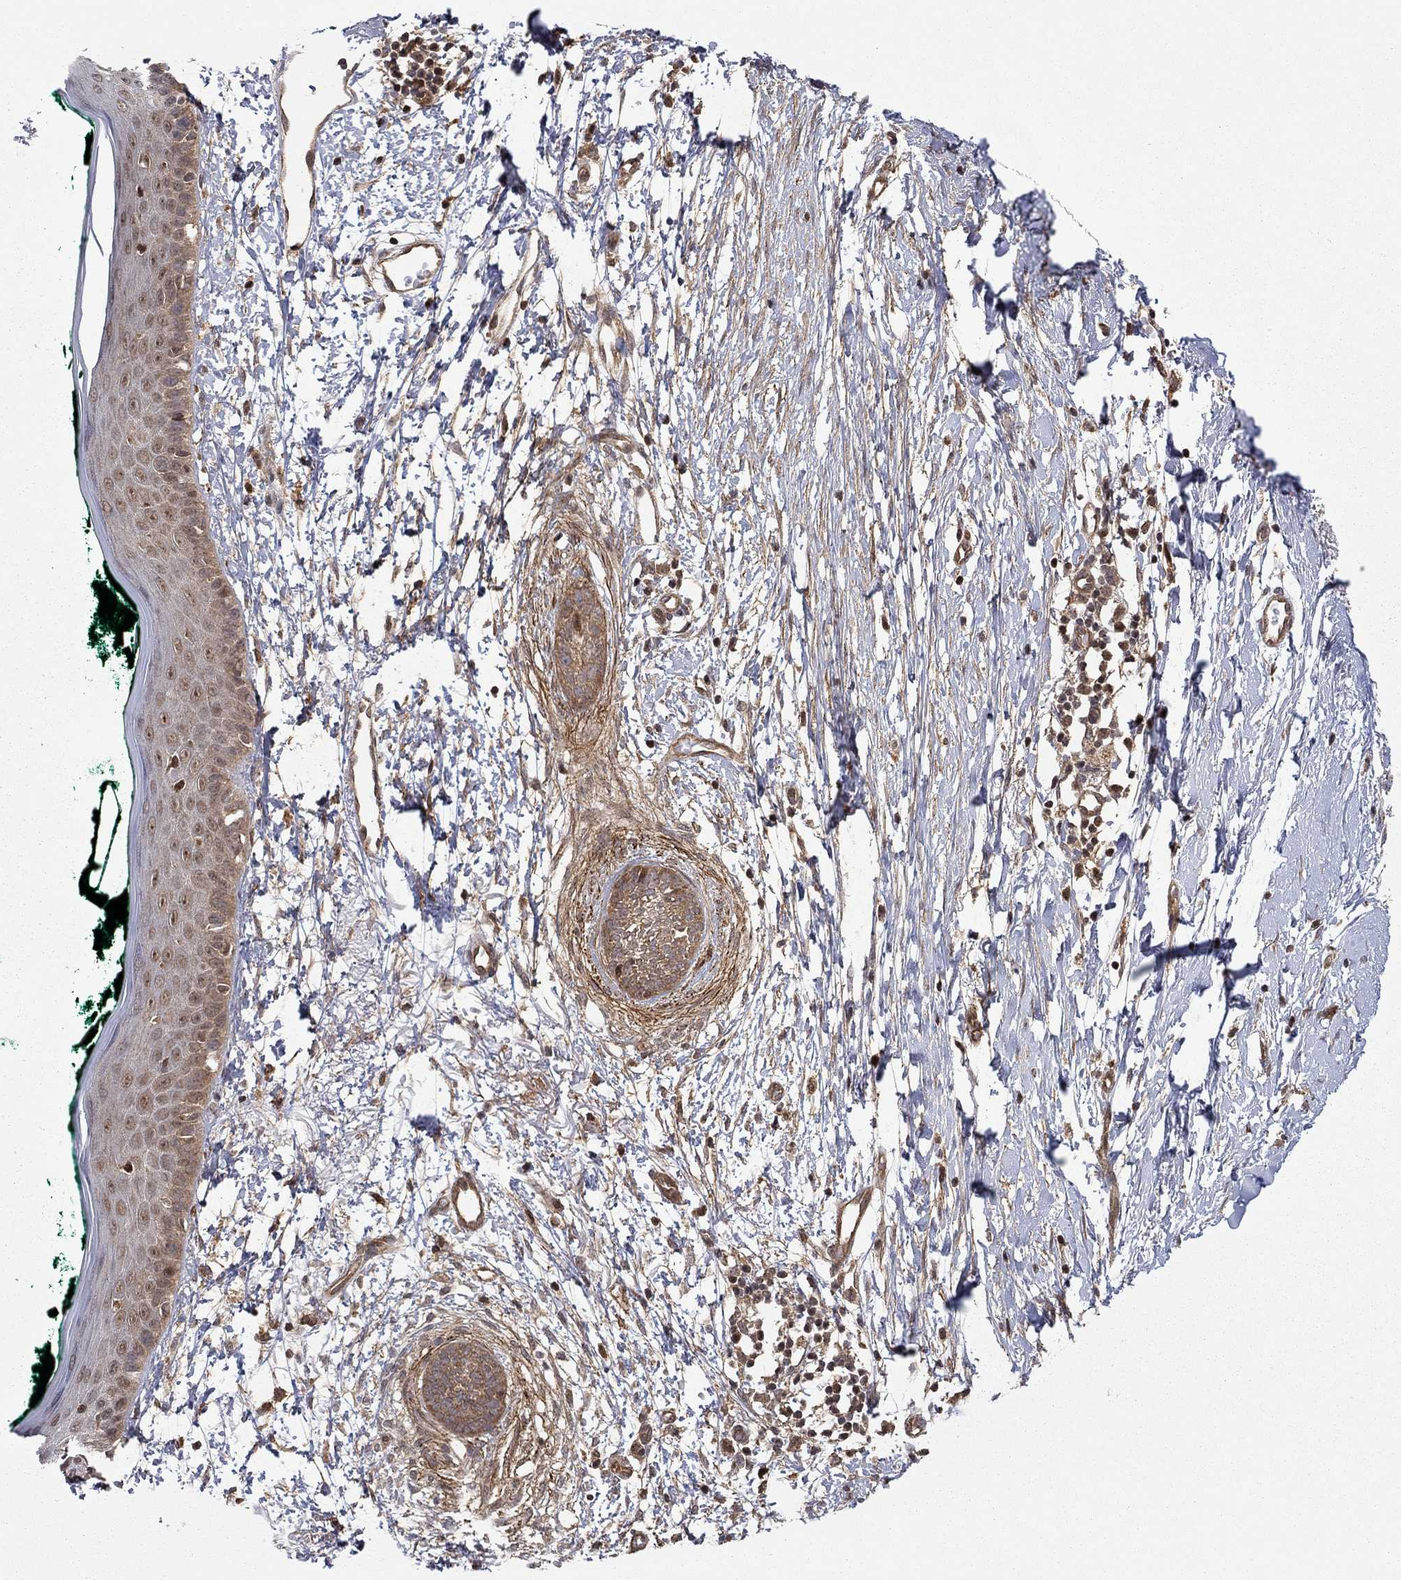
{"staining": {"intensity": "moderate", "quantity": ">75%", "location": "cytoplasmic/membranous"}, "tissue": "skin cancer", "cell_type": "Tumor cells", "image_type": "cancer", "snomed": [{"axis": "morphology", "description": "Normal tissue, NOS"}, {"axis": "morphology", "description": "Basal cell carcinoma"}, {"axis": "topography", "description": "Skin"}], "caption": "Skin cancer stained for a protein (brown) reveals moderate cytoplasmic/membranous positive expression in about >75% of tumor cells.", "gene": "TDP1", "patient": {"sex": "male", "age": 84}}